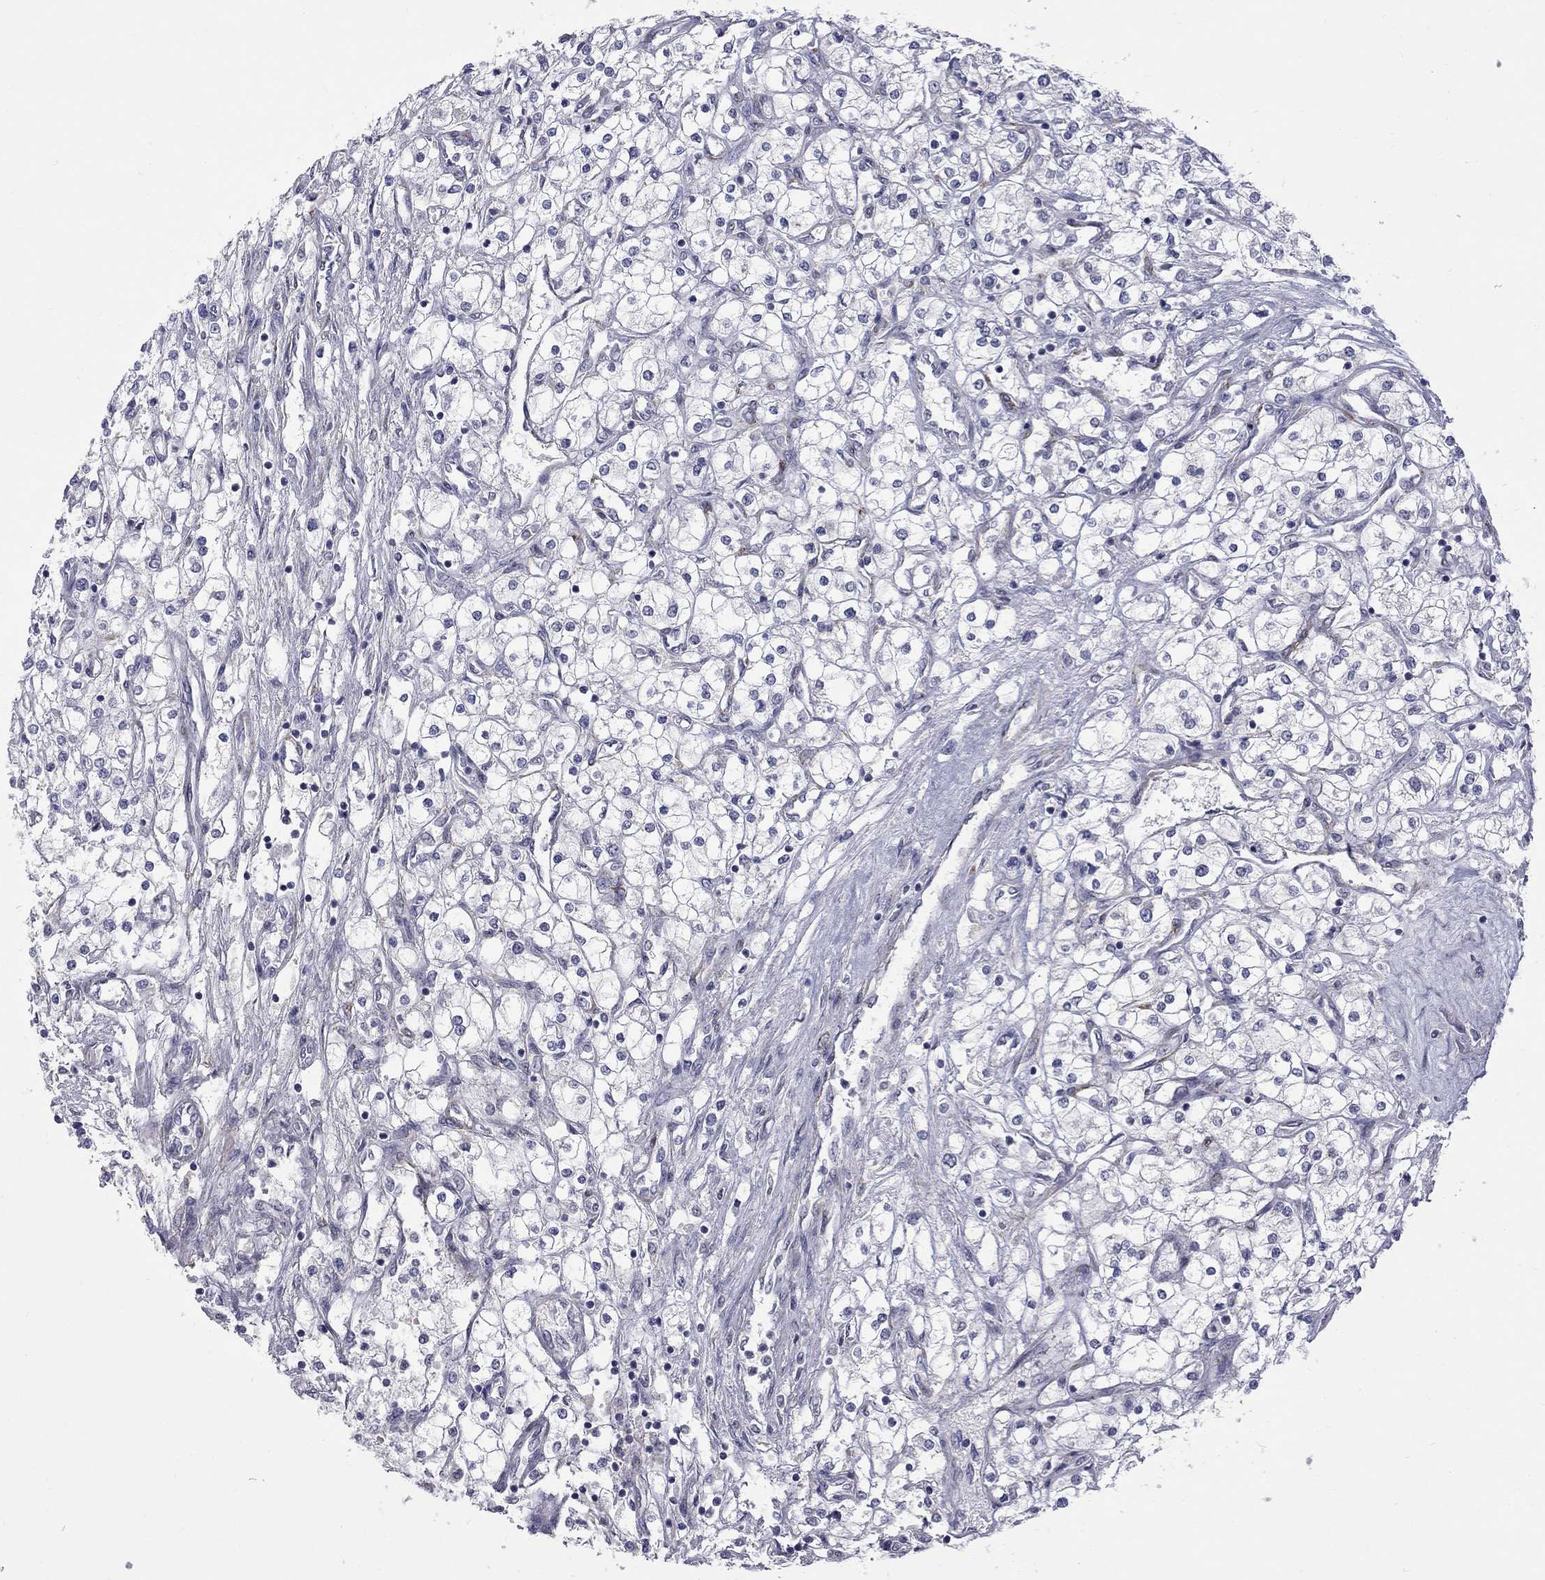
{"staining": {"intensity": "negative", "quantity": "none", "location": "none"}, "tissue": "renal cancer", "cell_type": "Tumor cells", "image_type": "cancer", "snomed": [{"axis": "morphology", "description": "Adenocarcinoma, NOS"}, {"axis": "topography", "description": "Kidney"}], "caption": "DAB immunohistochemical staining of human adenocarcinoma (renal) displays no significant staining in tumor cells.", "gene": "GSG1L", "patient": {"sex": "male", "age": 80}}